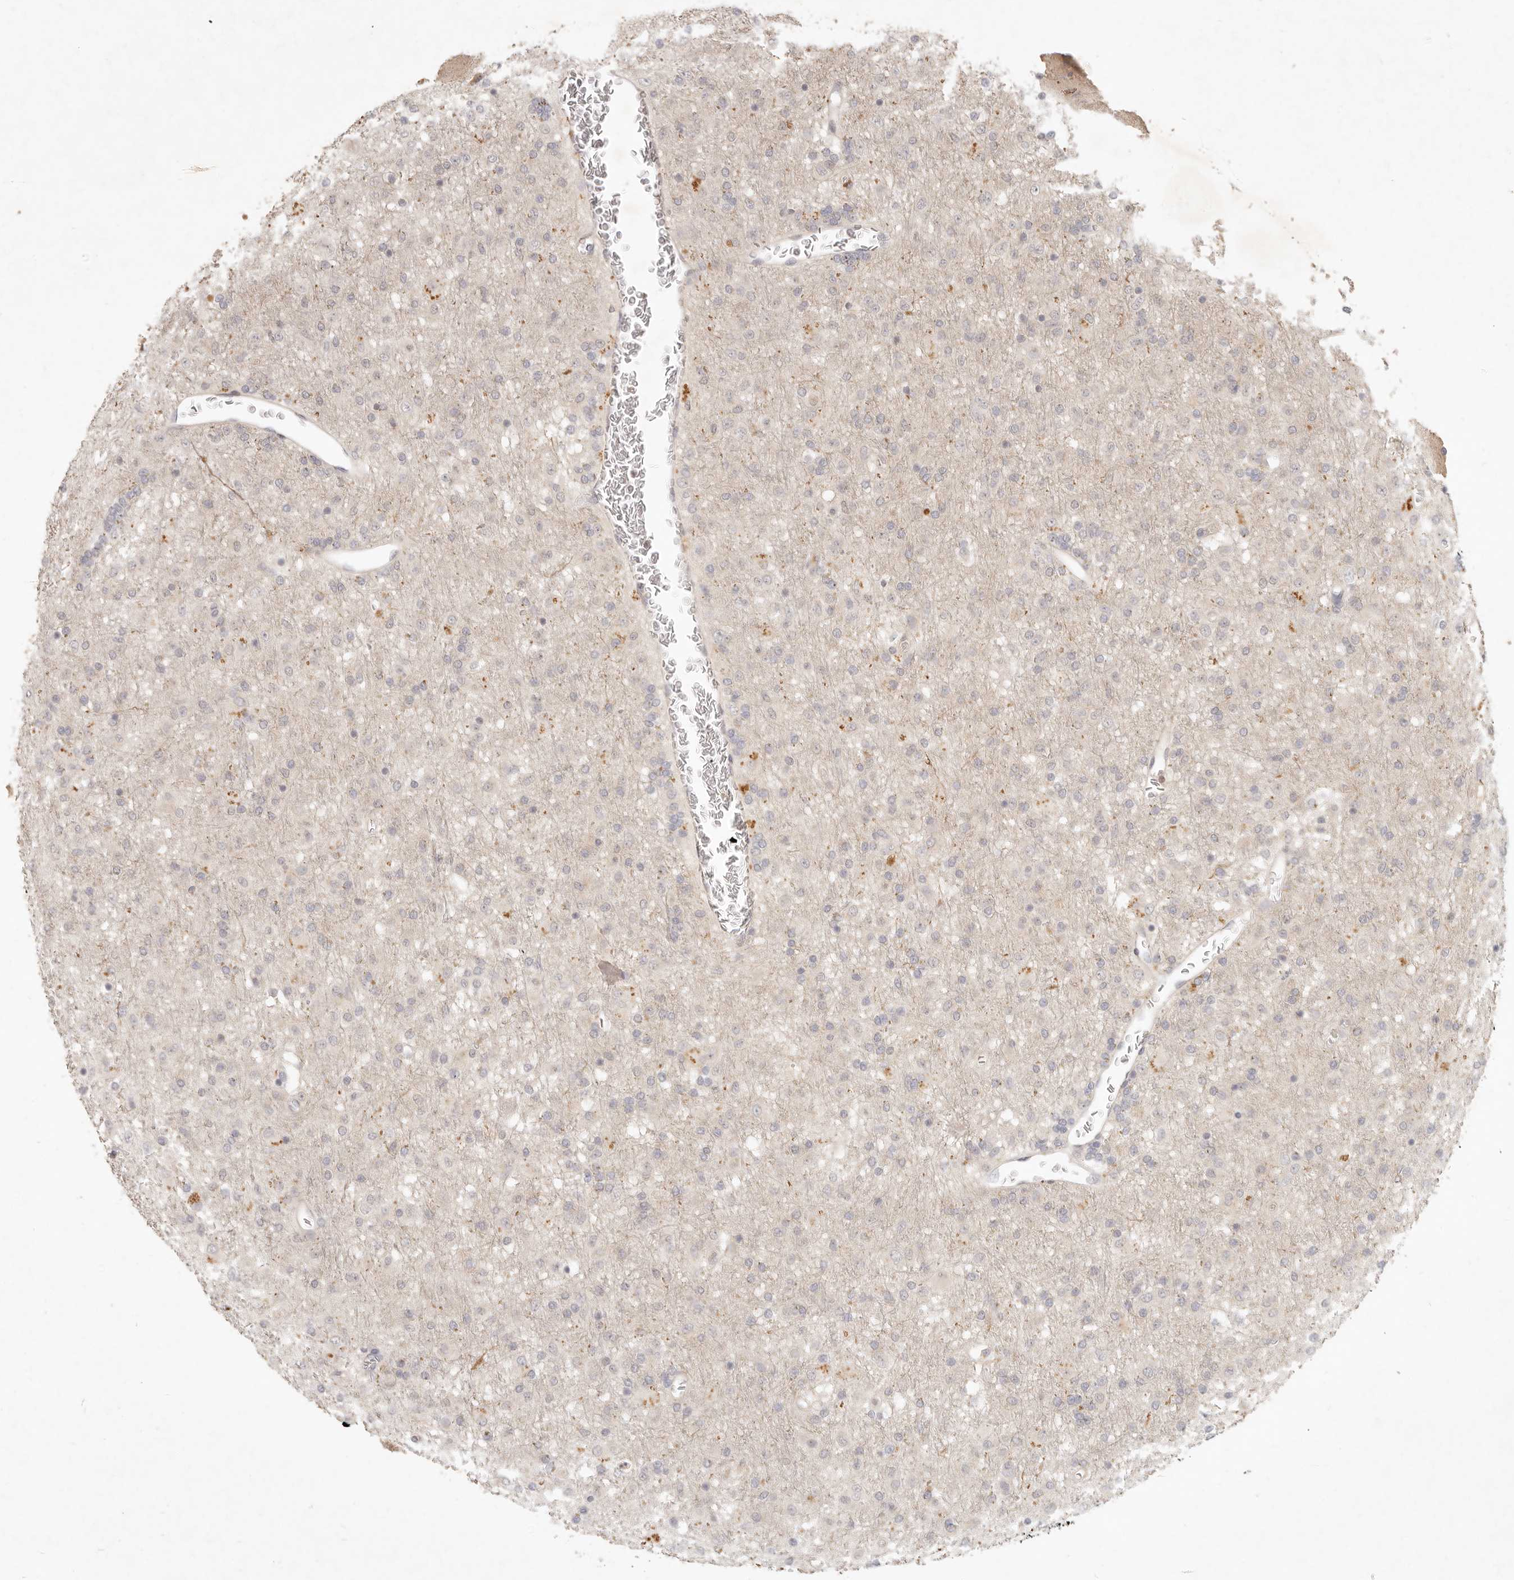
{"staining": {"intensity": "negative", "quantity": "none", "location": "none"}, "tissue": "glioma", "cell_type": "Tumor cells", "image_type": "cancer", "snomed": [{"axis": "morphology", "description": "Glioma, malignant, Low grade"}, {"axis": "topography", "description": "Brain"}], "caption": "This micrograph is of glioma stained with IHC to label a protein in brown with the nuclei are counter-stained blue. There is no positivity in tumor cells.", "gene": "UBXN11", "patient": {"sex": "male", "age": 65}}